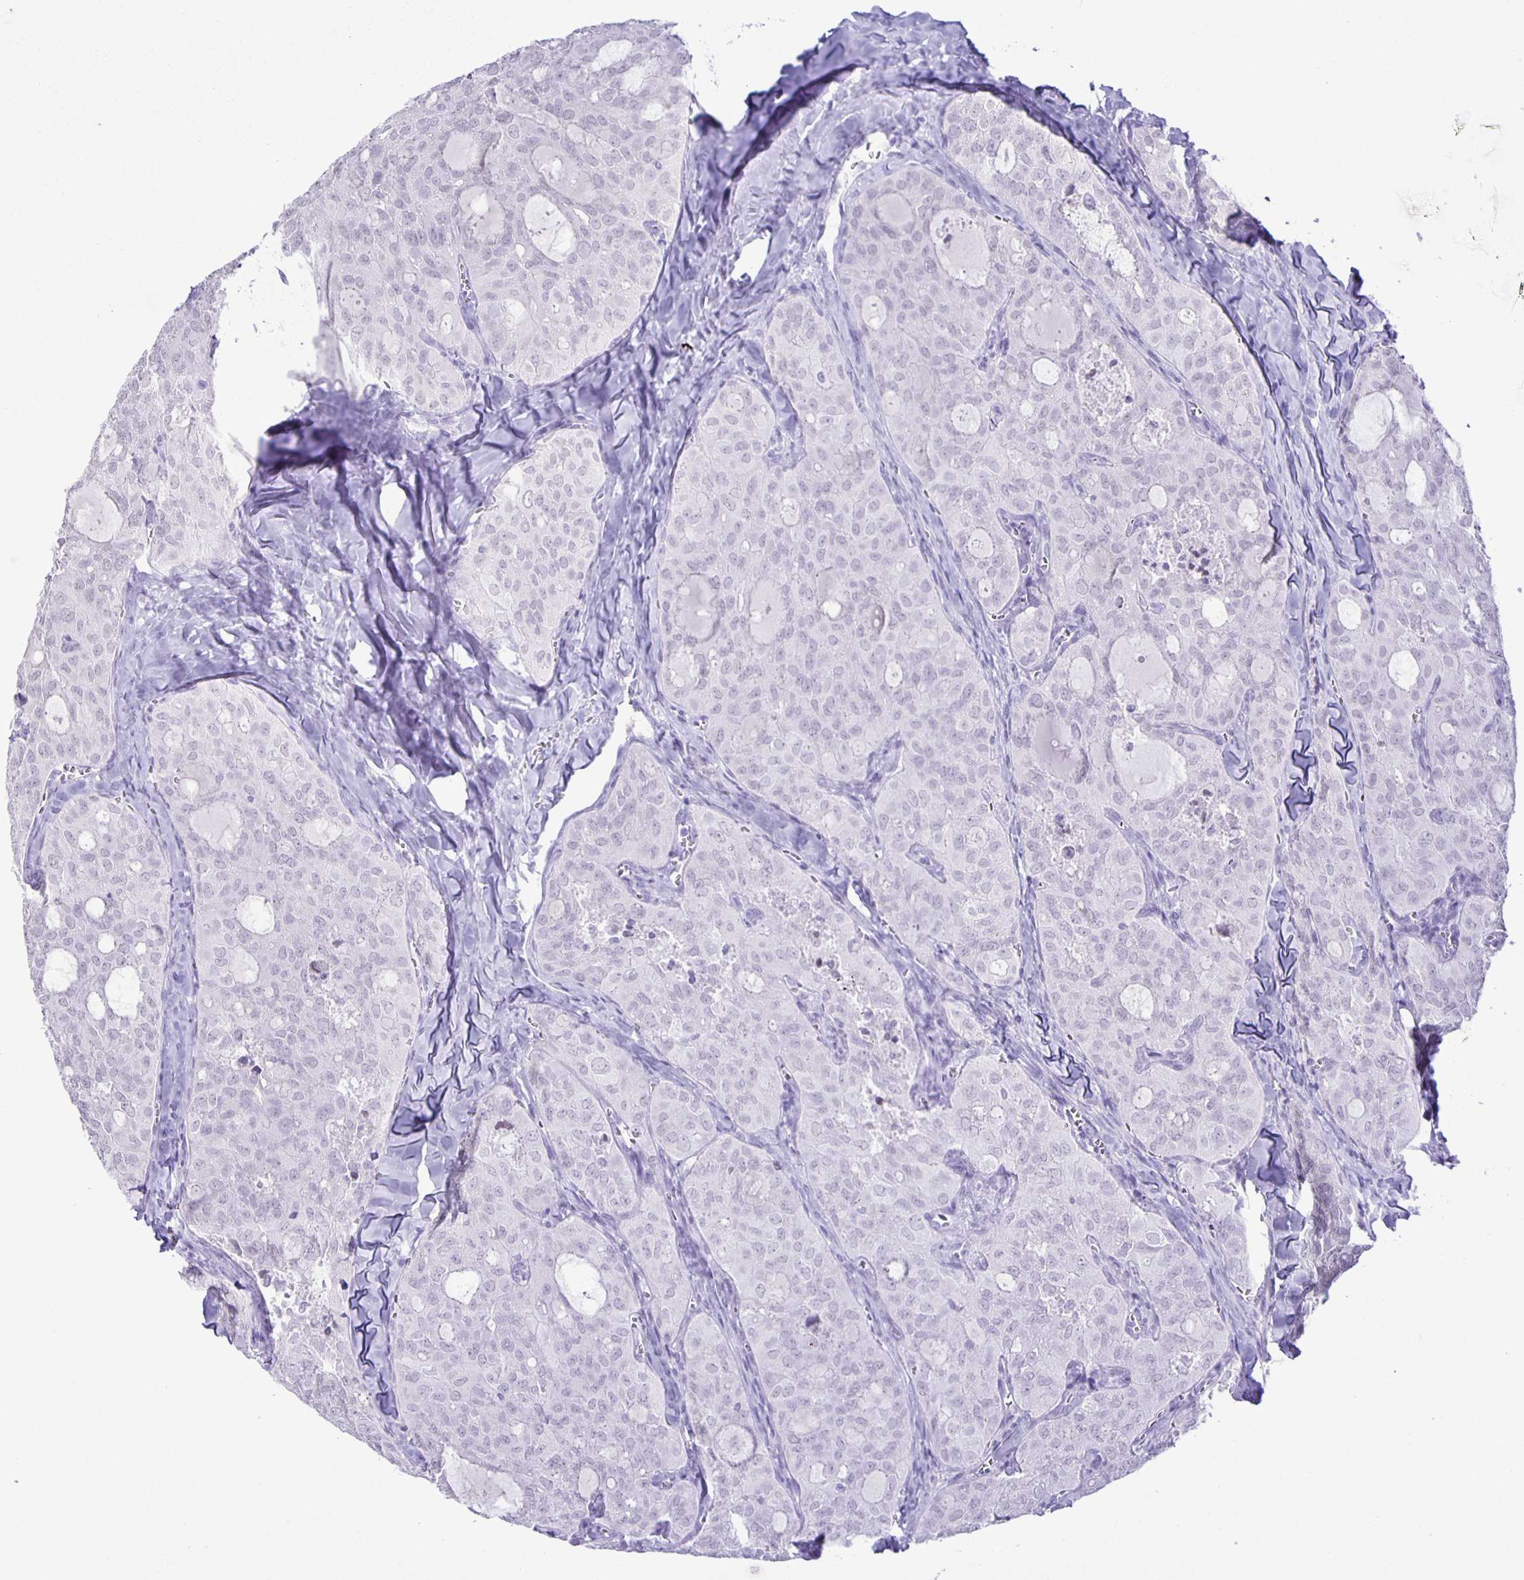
{"staining": {"intensity": "negative", "quantity": "none", "location": "none"}, "tissue": "thyroid cancer", "cell_type": "Tumor cells", "image_type": "cancer", "snomed": [{"axis": "morphology", "description": "Follicular adenoma carcinoma, NOS"}, {"axis": "topography", "description": "Thyroid gland"}], "caption": "An image of follicular adenoma carcinoma (thyroid) stained for a protein displays no brown staining in tumor cells.", "gene": "EZHIP", "patient": {"sex": "male", "age": 75}}